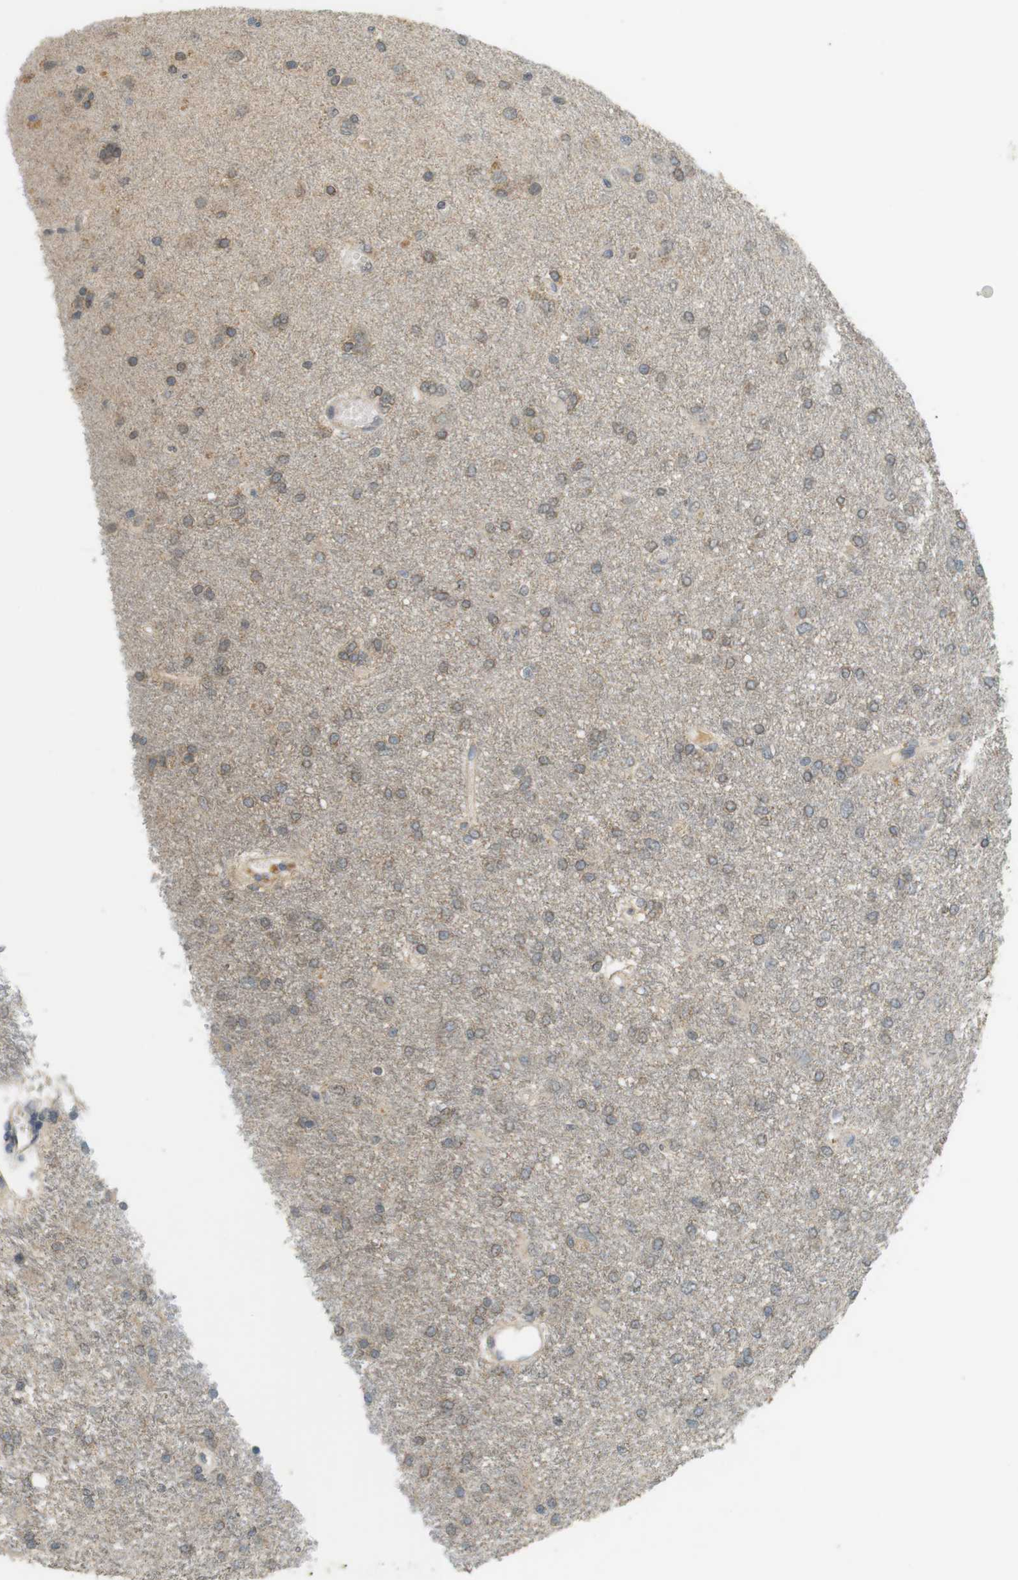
{"staining": {"intensity": "weak", "quantity": ">75%", "location": "cytoplasmic/membranous"}, "tissue": "glioma", "cell_type": "Tumor cells", "image_type": "cancer", "snomed": [{"axis": "morphology", "description": "Glioma, malignant, High grade"}, {"axis": "topography", "description": "Brain"}], "caption": "This is a micrograph of immunohistochemistry (IHC) staining of glioma, which shows weak staining in the cytoplasmic/membranous of tumor cells.", "gene": "TTK", "patient": {"sex": "female", "age": 59}}